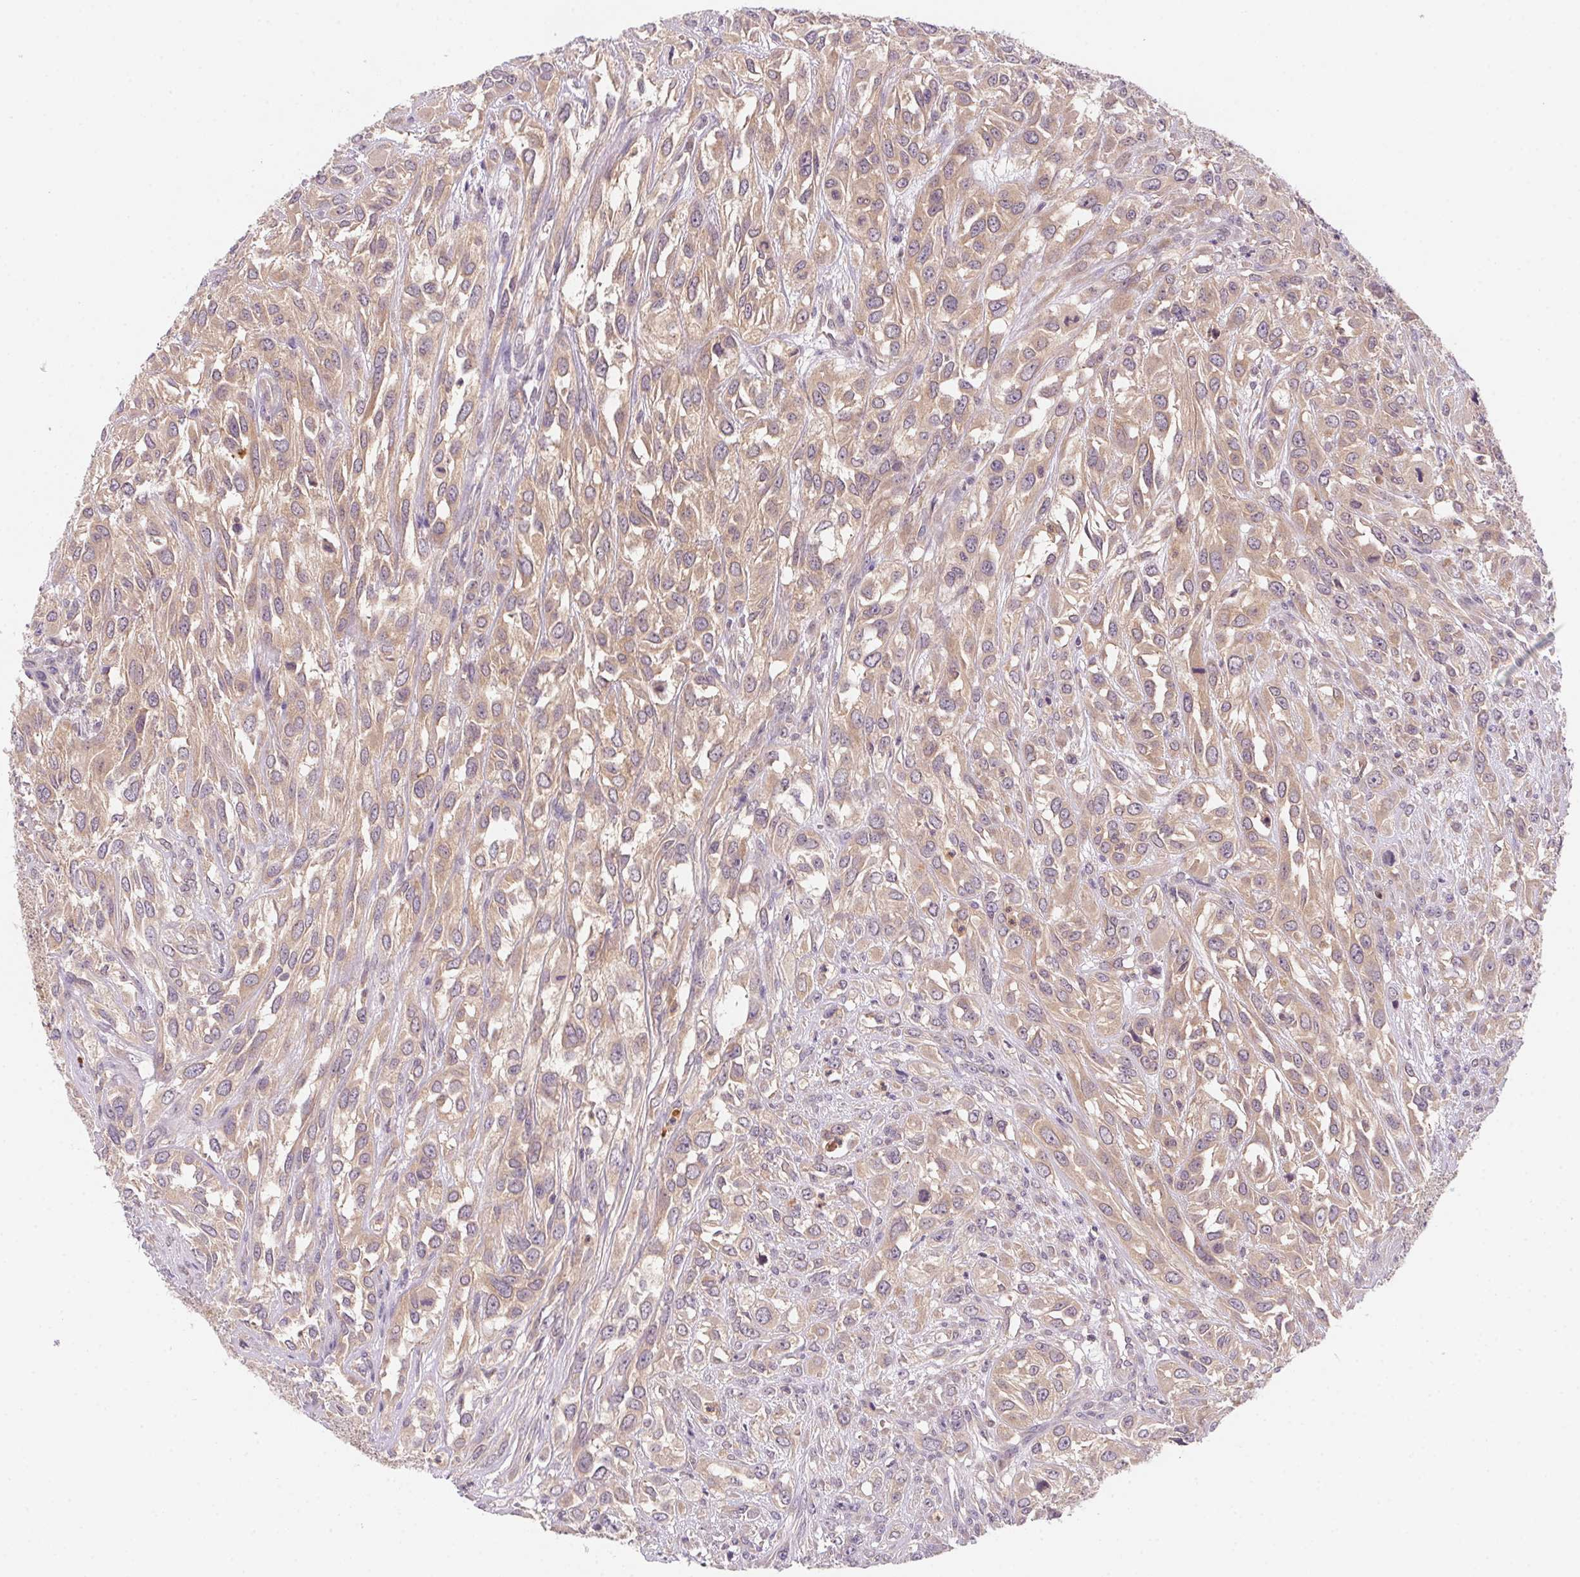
{"staining": {"intensity": "weak", "quantity": ">75%", "location": "cytoplasmic/membranous"}, "tissue": "urothelial cancer", "cell_type": "Tumor cells", "image_type": "cancer", "snomed": [{"axis": "morphology", "description": "Urothelial carcinoma, High grade"}, {"axis": "topography", "description": "Urinary bladder"}], "caption": "The image displays staining of urothelial cancer, revealing weak cytoplasmic/membranous protein expression (brown color) within tumor cells.", "gene": "PRKAA1", "patient": {"sex": "male", "age": 67}}